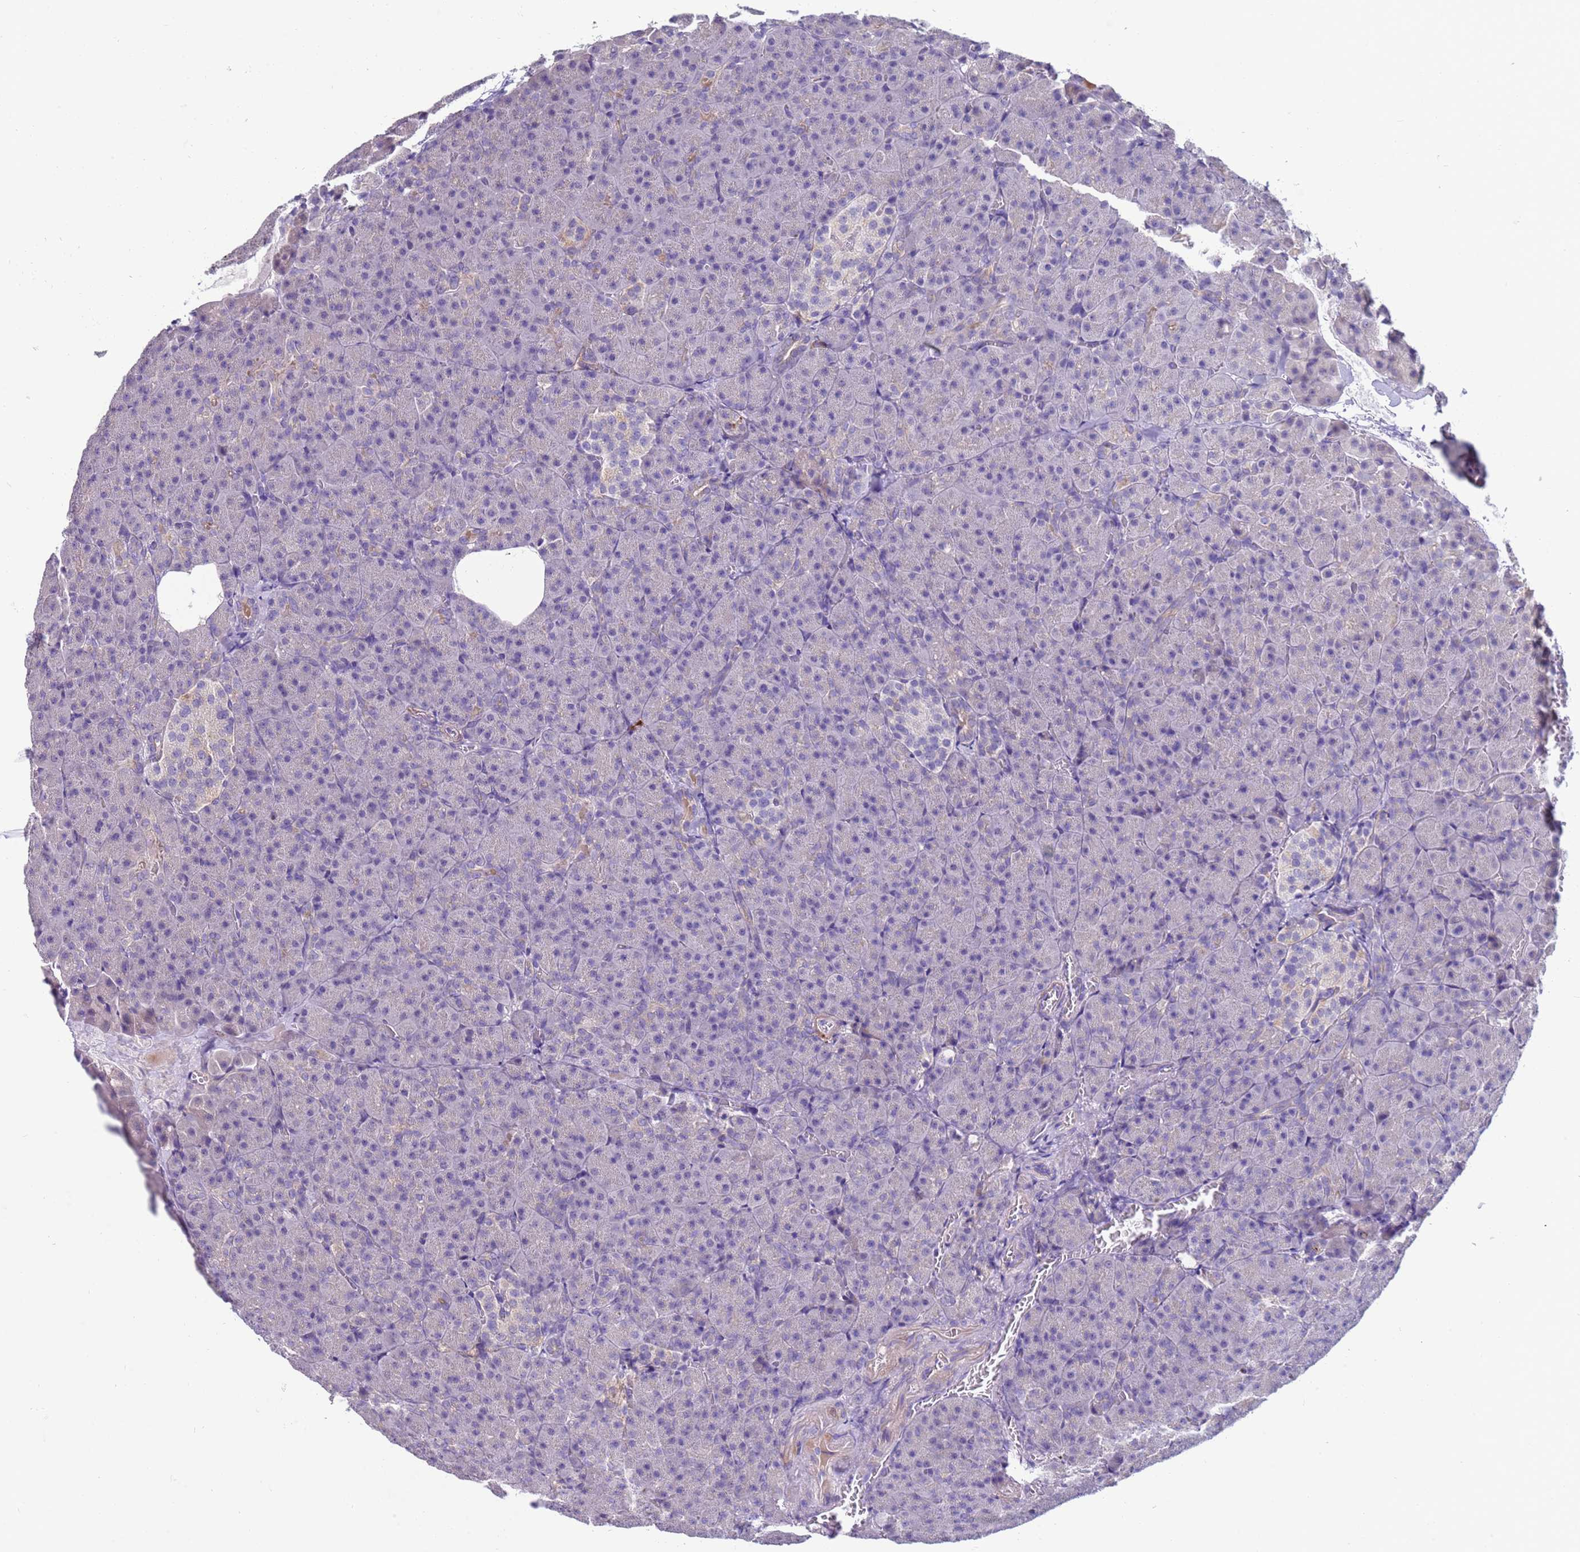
{"staining": {"intensity": "weak", "quantity": "<25%", "location": "cytoplasmic/membranous"}, "tissue": "pancreas", "cell_type": "Exocrine glandular cells", "image_type": "normal", "snomed": [{"axis": "morphology", "description": "Normal tissue, NOS"}, {"axis": "topography", "description": "Pancreas"}], "caption": "There is no significant positivity in exocrine glandular cells of pancreas. Brightfield microscopy of immunohistochemistry (IHC) stained with DAB (brown) and hematoxylin (blue), captured at high magnification.", "gene": "TRIM51G", "patient": {"sex": "female", "age": 74}}